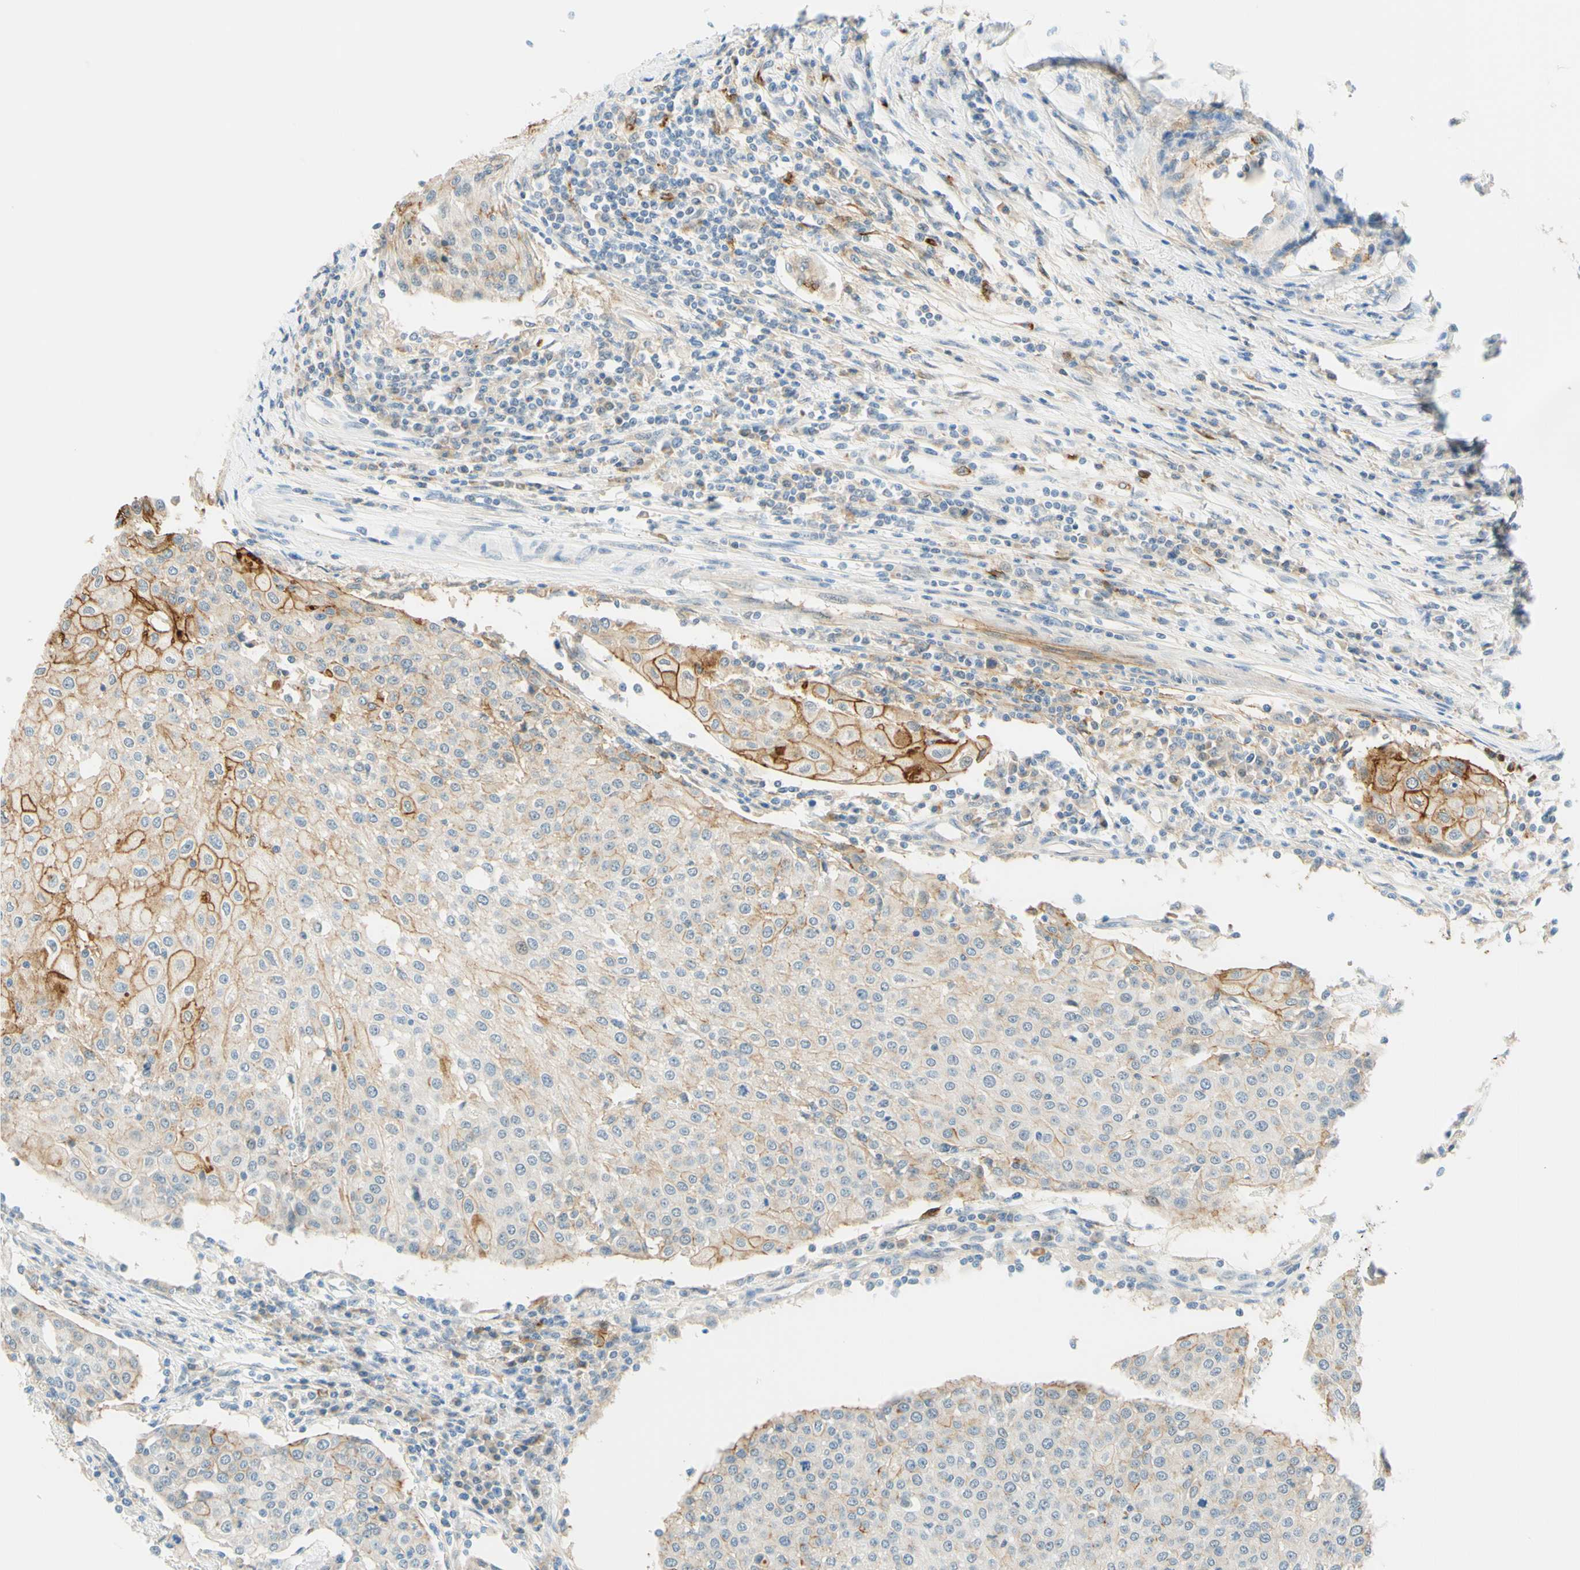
{"staining": {"intensity": "moderate", "quantity": "<25%", "location": "cytoplasmic/membranous"}, "tissue": "urothelial cancer", "cell_type": "Tumor cells", "image_type": "cancer", "snomed": [{"axis": "morphology", "description": "Urothelial carcinoma, High grade"}, {"axis": "topography", "description": "Urinary bladder"}], "caption": "Brown immunohistochemical staining in human urothelial carcinoma (high-grade) demonstrates moderate cytoplasmic/membranous positivity in approximately <25% of tumor cells.", "gene": "TREM2", "patient": {"sex": "female", "age": 85}}